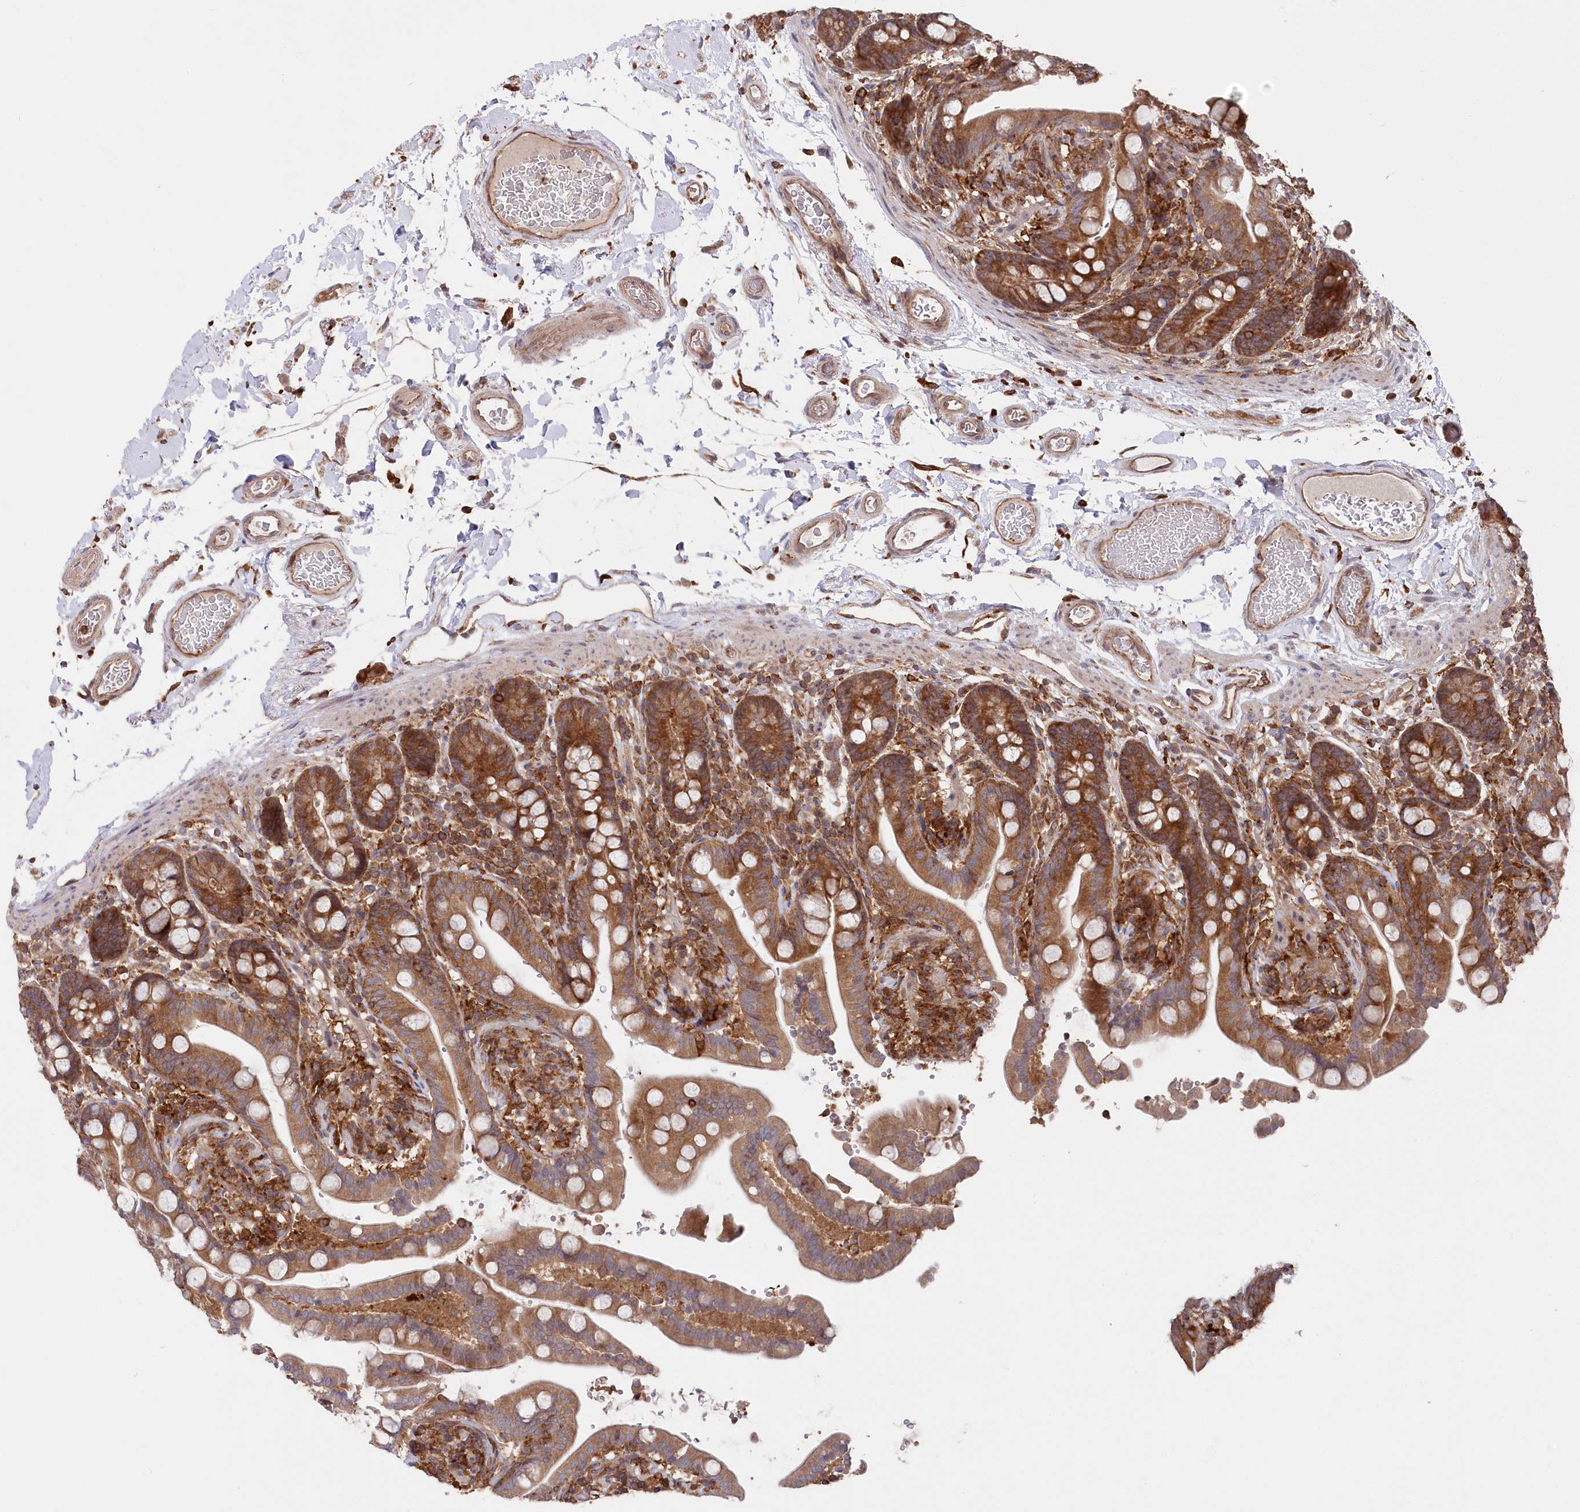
{"staining": {"intensity": "moderate", "quantity": ">75%", "location": "cytoplasmic/membranous"}, "tissue": "colon", "cell_type": "Endothelial cells", "image_type": "normal", "snomed": [{"axis": "morphology", "description": "Normal tissue, NOS"}, {"axis": "topography", "description": "Smooth muscle"}, {"axis": "topography", "description": "Colon"}], "caption": "Immunohistochemical staining of benign colon shows moderate cytoplasmic/membranous protein positivity in approximately >75% of endothelial cells. Nuclei are stained in blue.", "gene": "PPP1R21", "patient": {"sex": "male", "age": 73}}